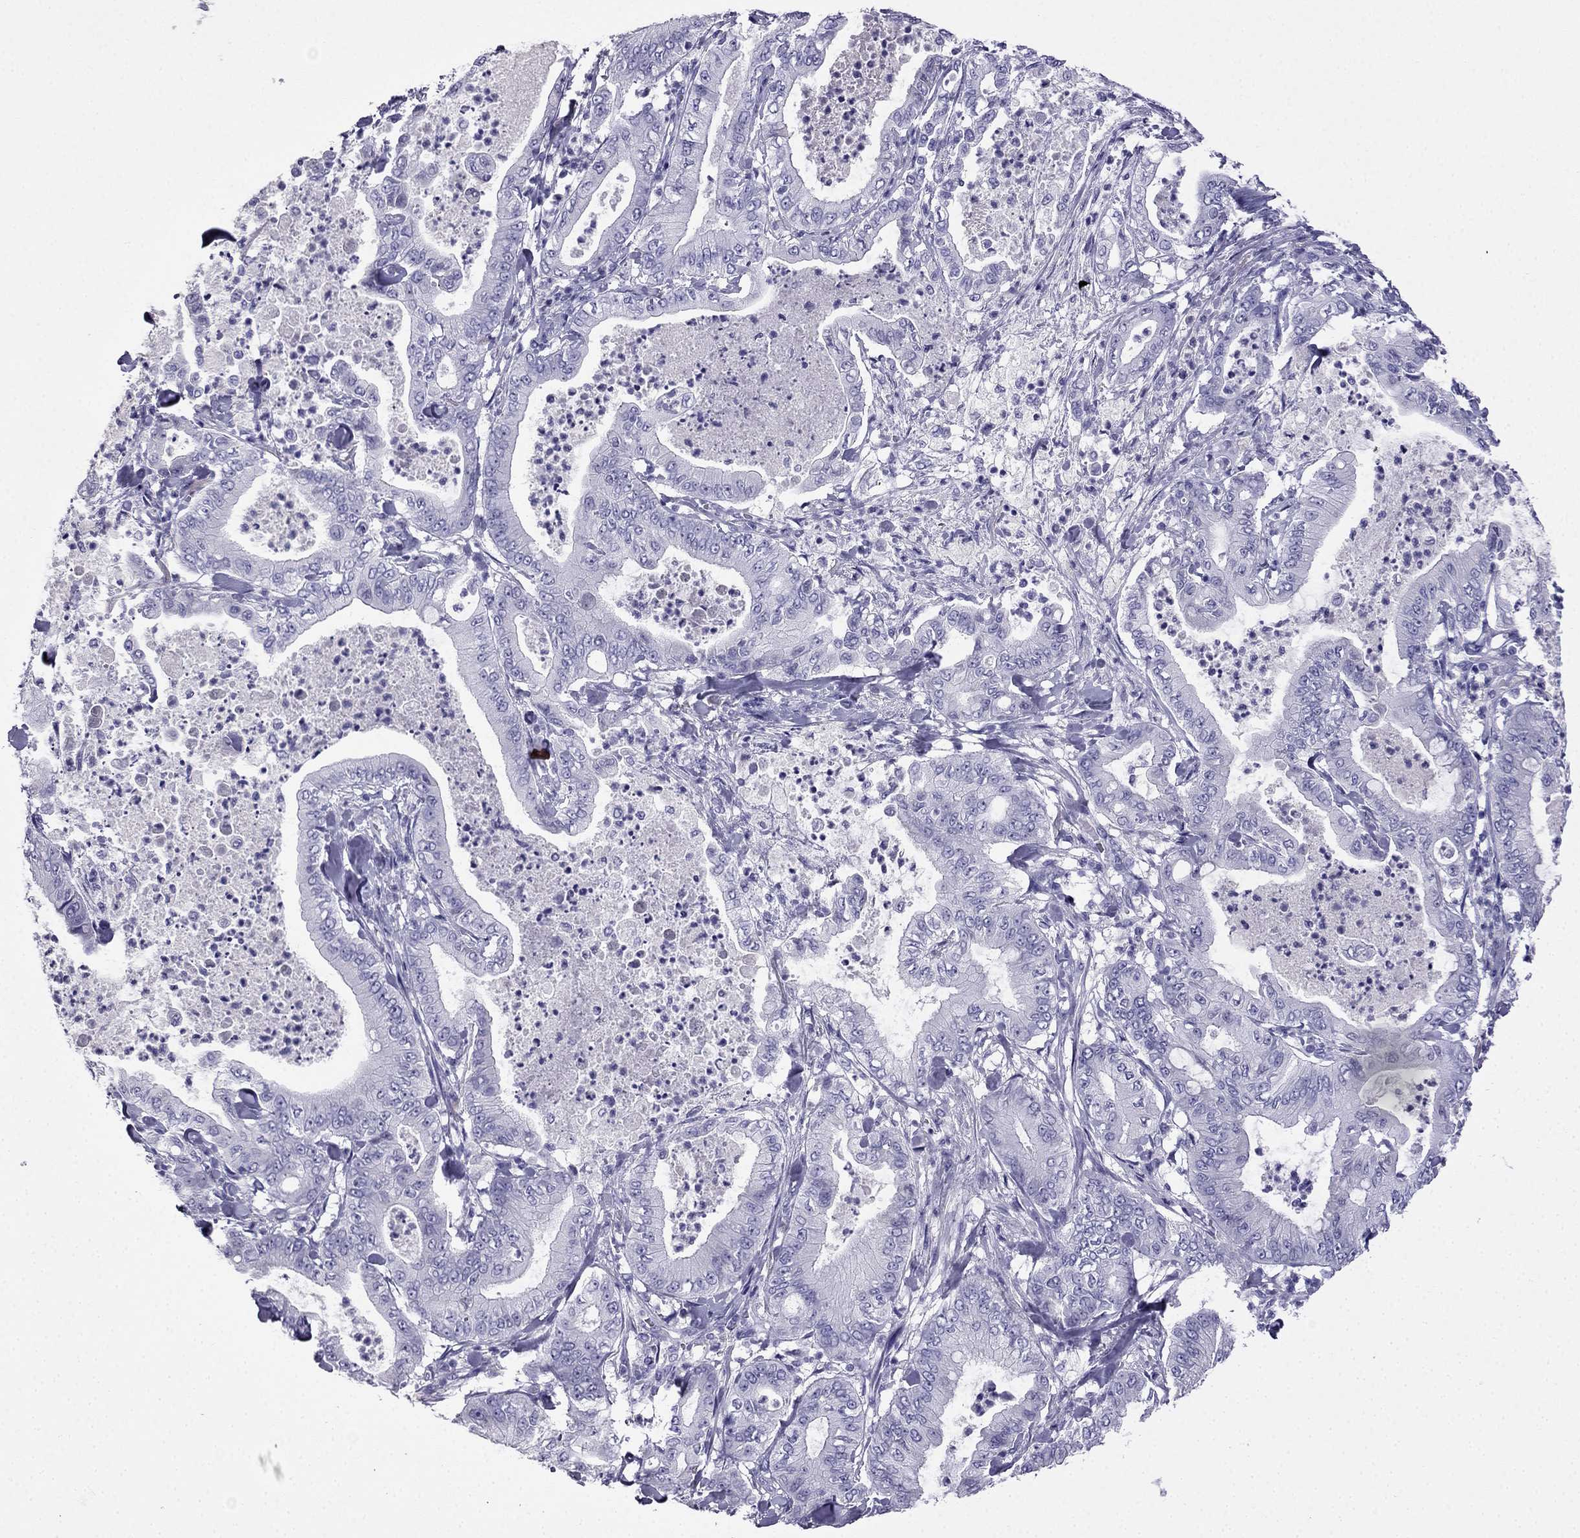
{"staining": {"intensity": "negative", "quantity": "none", "location": "none"}, "tissue": "pancreatic cancer", "cell_type": "Tumor cells", "image_type": "cancer", "snomed": [{"axis": "morphology", "description": "Adenocarcinoma, NOS"}, {"axis": "topography", "description": "Pancreas"}], "caption": "Tumor cells are negative for protein expression in human pancreatic cancer (adenocarcinoma).", "gene": "CDHR4", "patient": {"sex": "male", "age": 71}}